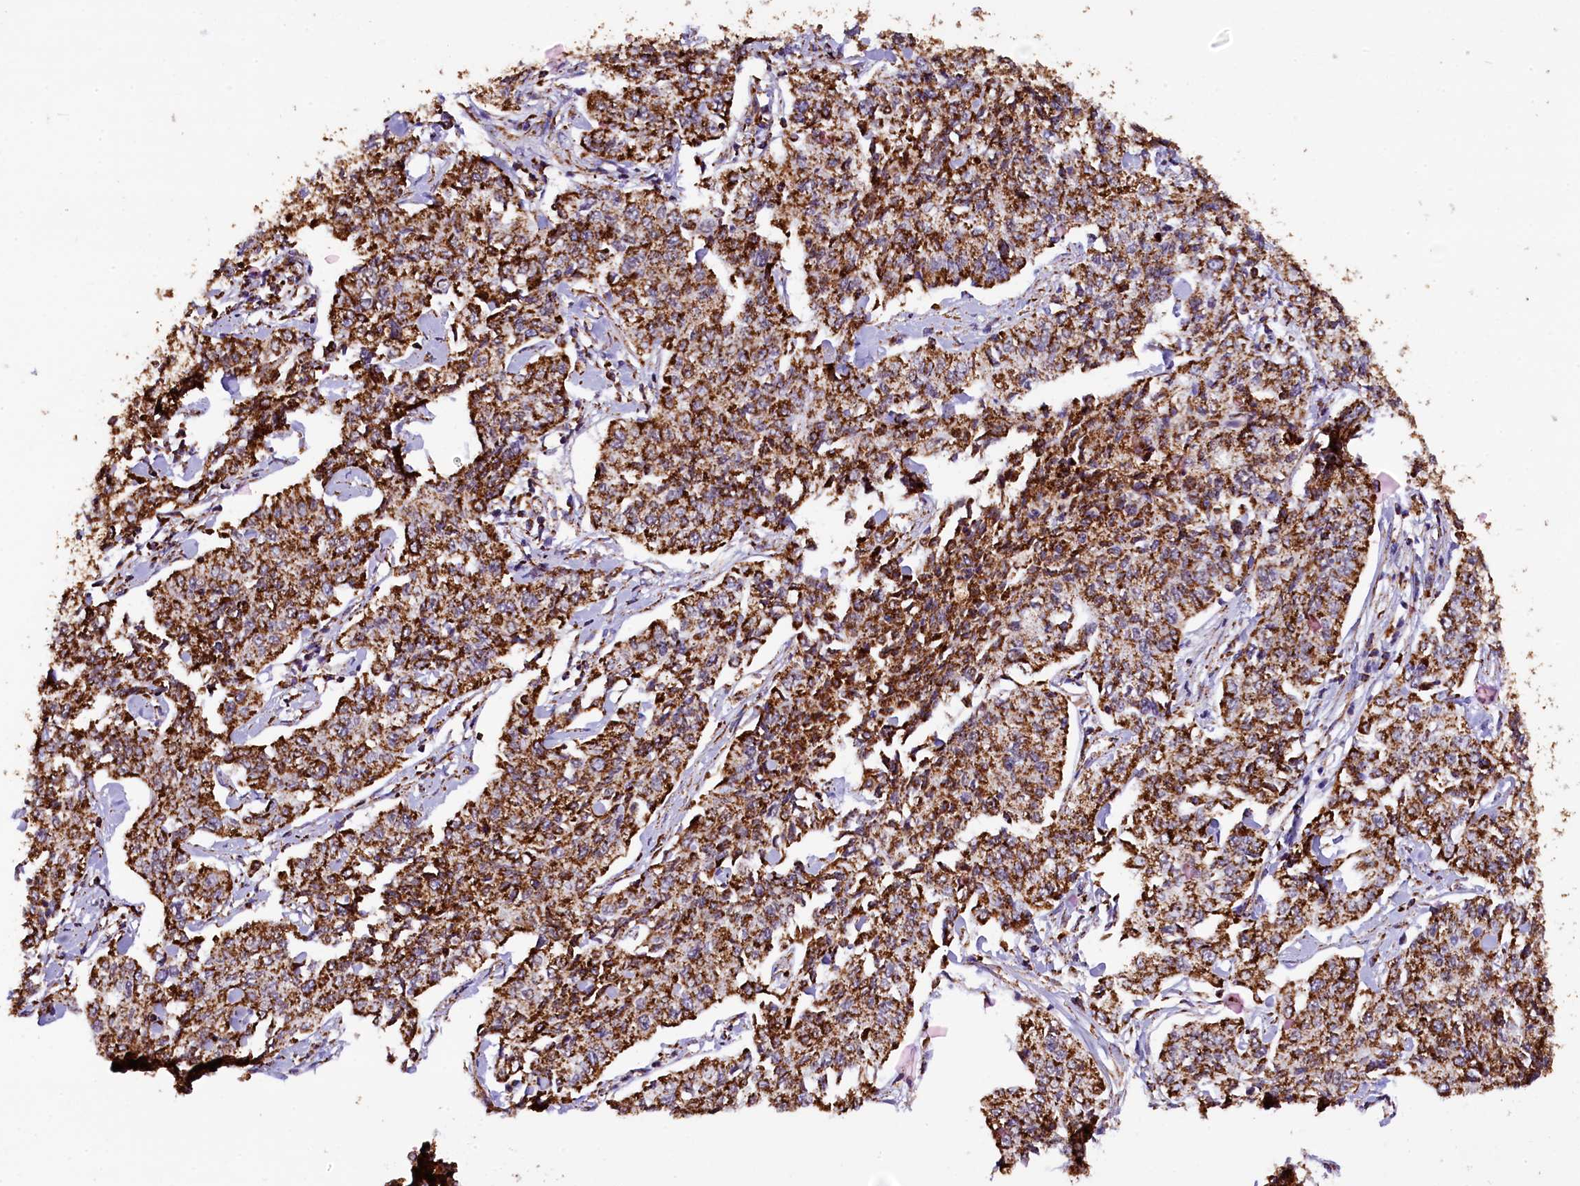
{"staining": {"intensity": "strong", "quantity": ">75%", "location": "cytoplasmic/membranous"}, "tissue": "cervical cancer", "cell_type": "Tumor cells", "image_type": "cancer", "snomed": [{"axis": "morphology", "description": "Squamous cell carcinoma, NOS"}, {"axis": "topography", "description": "Cervix"}], "caption": "Immunohistochemical staining of human cervical cancer shows high levels of strong cytoplasmic/membranous positivity in about >75% of tumor cells.", "gene": "KLC2", "patient": {"sex": "female", "age": 35}}